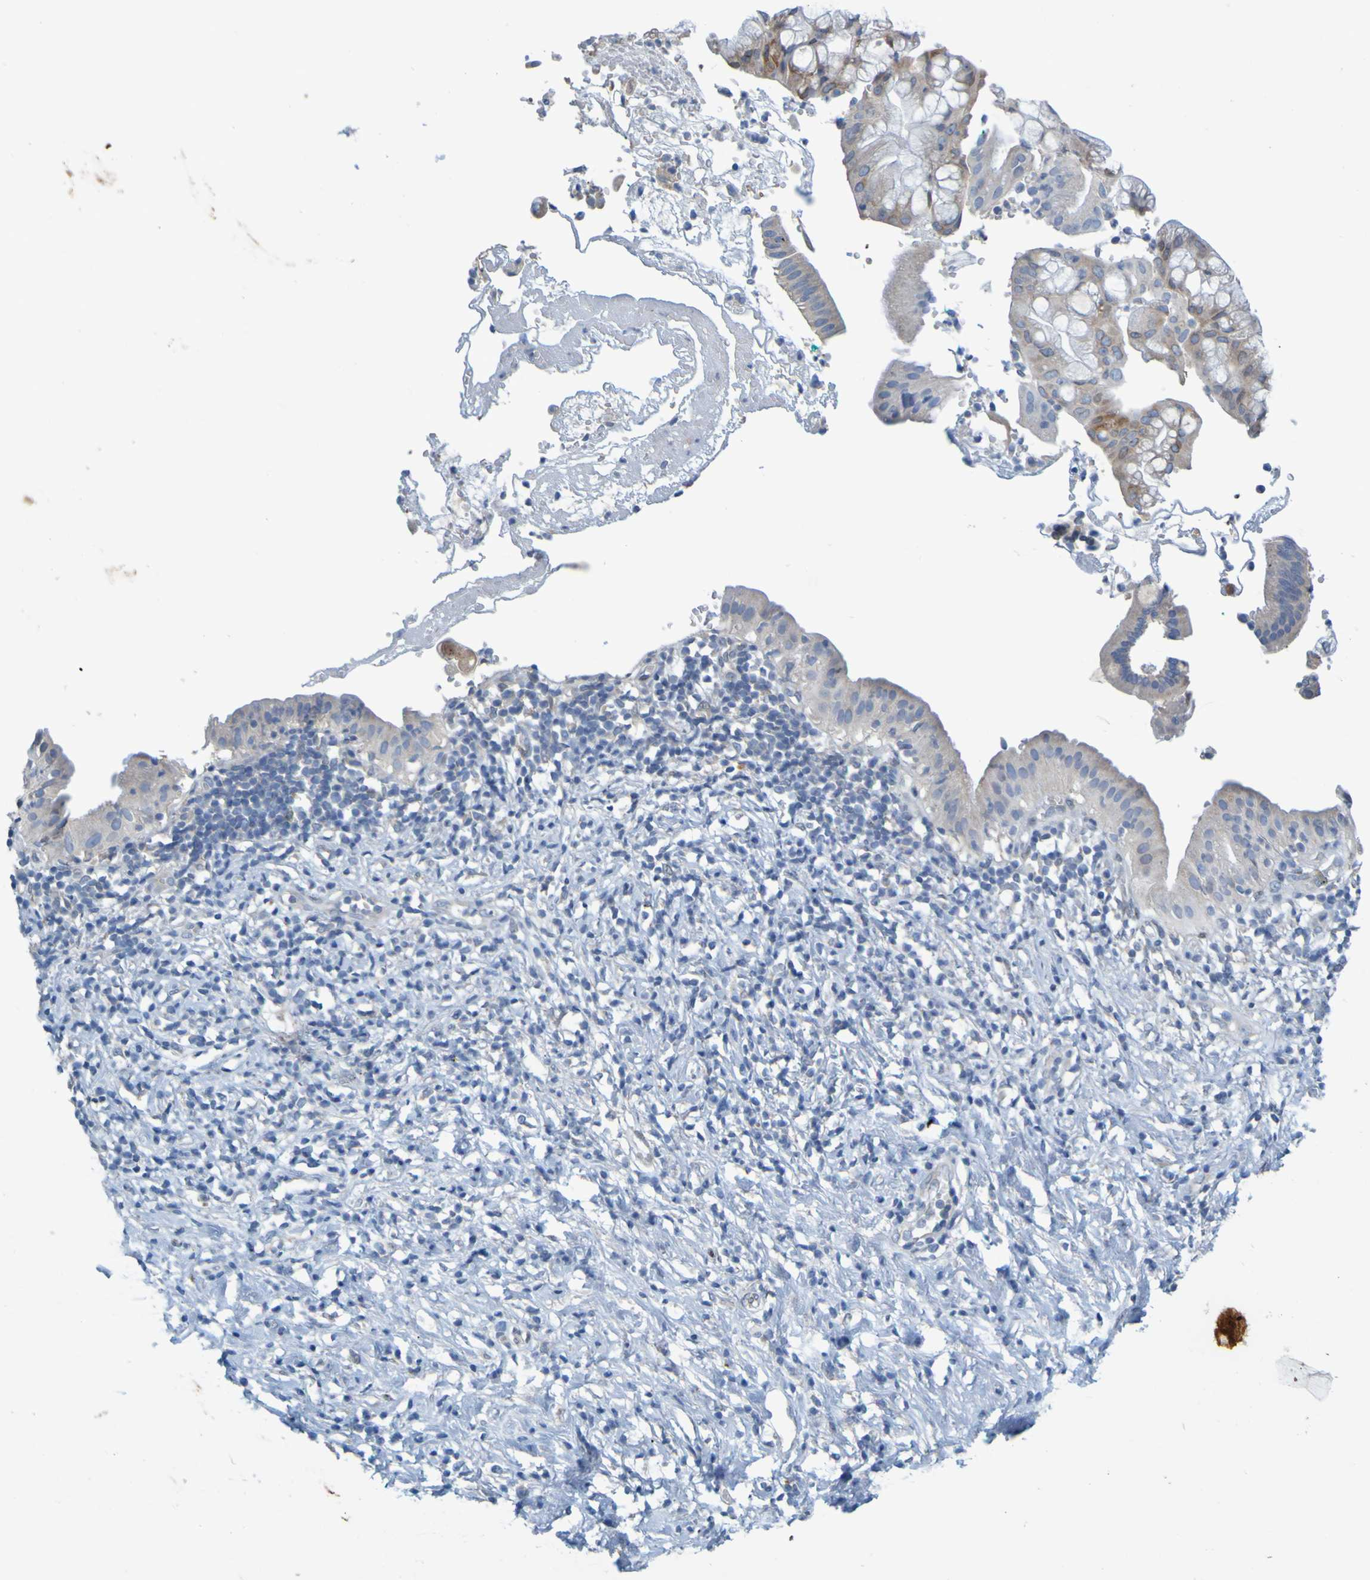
{"staining": {"intensity": "weak", "quantity": "<25%", "location": "cytoplasmic/membranous"}, "tissue": "pancreatic cancer", "cell_type": "Tumor cells", "image_type": "cancer", "snomed": [{"axis": "morphology", "description": "Adenocarcinoma, NOS"}, {"axis": "morphology", "description": "Adenocarcinoma, metastatic, NOS"}, {"axis": "topography", "description": "Lymph node"}, {"axis": "topography", "description": "Pancreas"}, {"axis": "topography", "description": "Duodenum"}], "caption": "An image of human pancreatic cancer (metastatic adenocarcinoma) is negative for staining in tumor cells.", "gene": "MAG", "patient": {"sex": "female", "age": 64}}